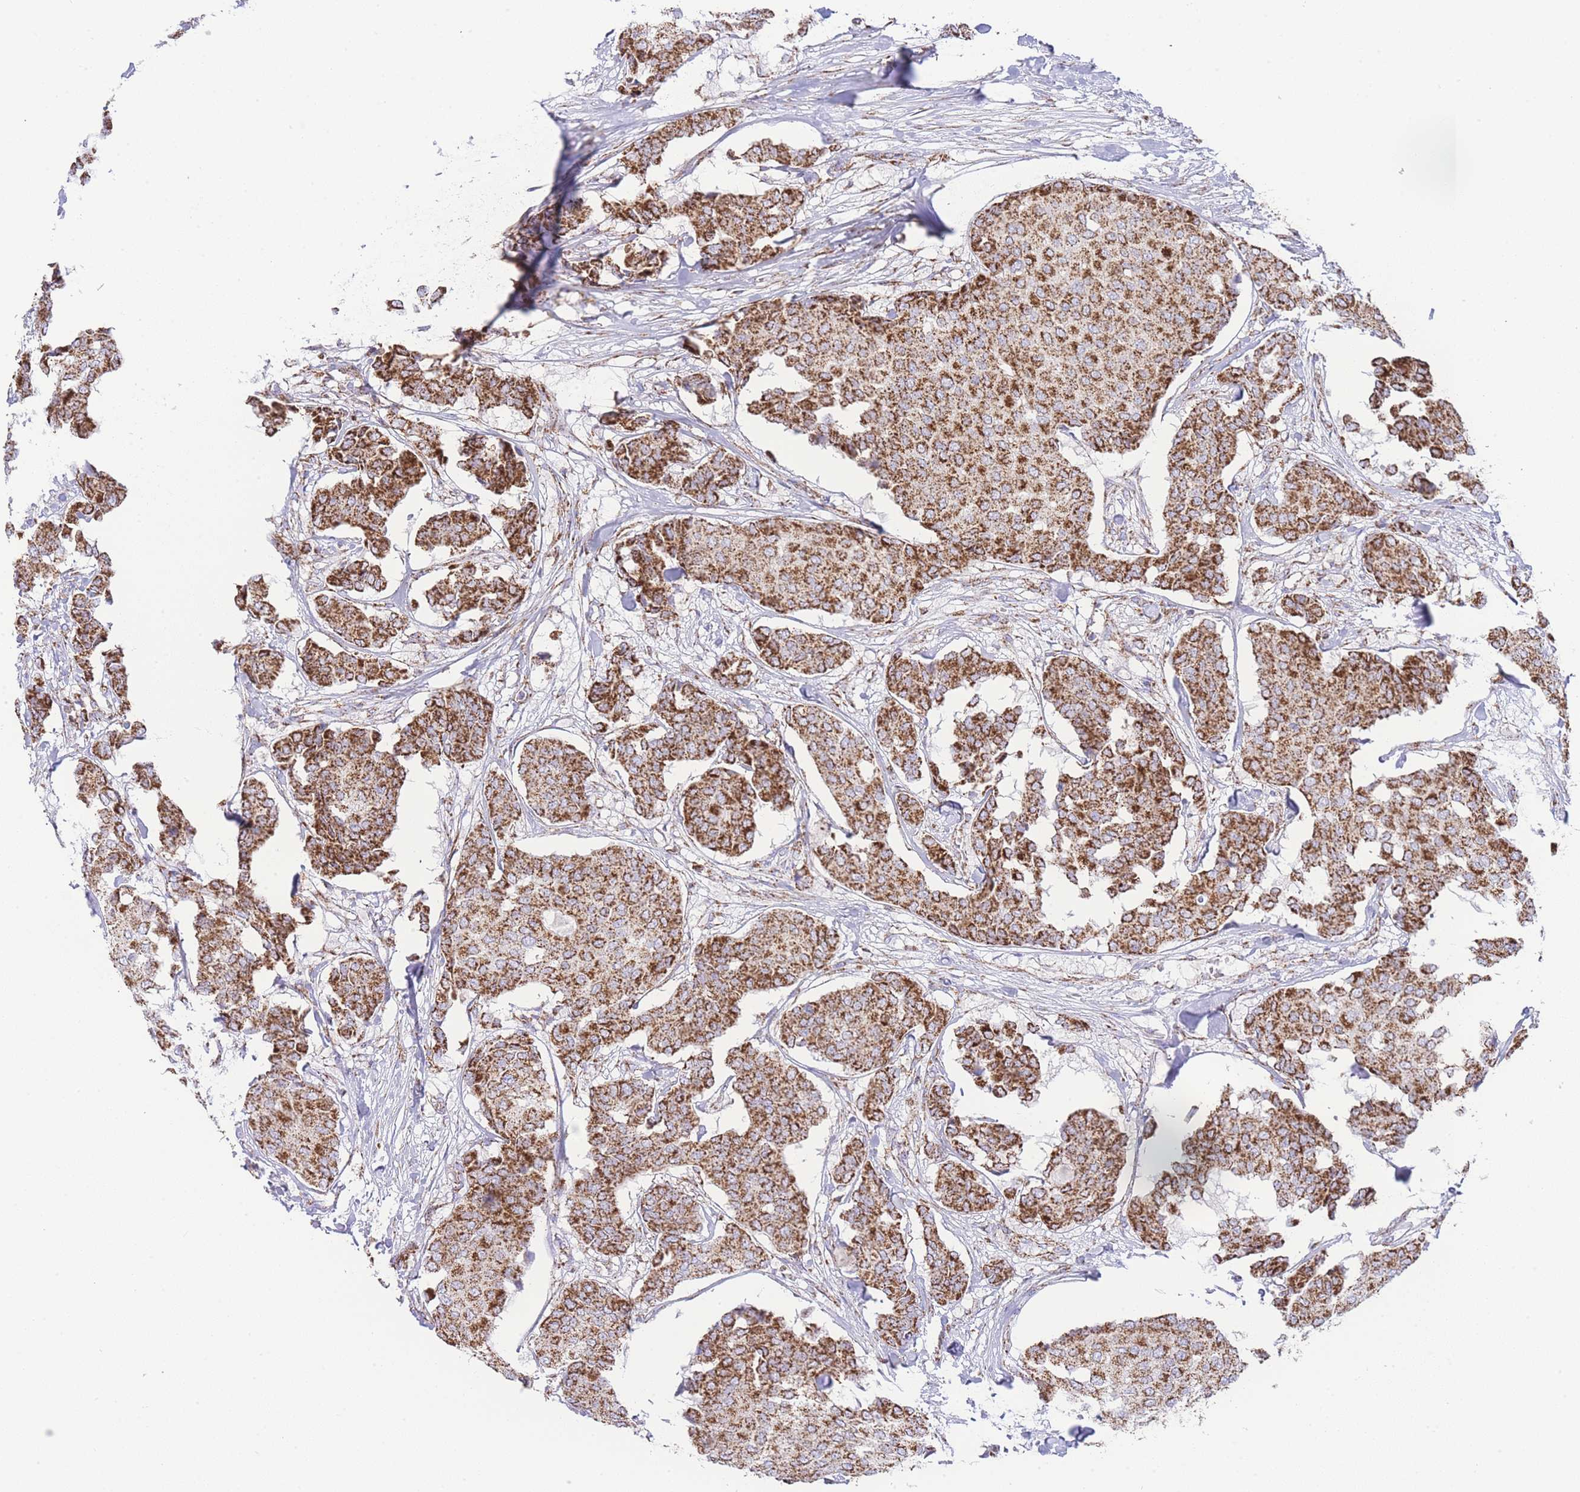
{"staining": {"intensity": "strong", "quantity": ">75%", "location": "cytoplasmic/membranous"}, "tissue": "breast cancer", "cell_type": "Tumor cells", "image_type": "cancer", "snomed": [{"axis": "morphology", "description": "Duct carcinoma"}, {"axis": "topography", "description": "Breast"}], "caption": "This micrograph demonstrates immunohistochemistry (IHC) staining of infiltrating ductal carcinoma (breast), with high strong cytoplasmic/membranous expression in approximately >75% of tumor cells.", "gene": "GSTM1", "patient": {"sex": "female", "age": 75}}